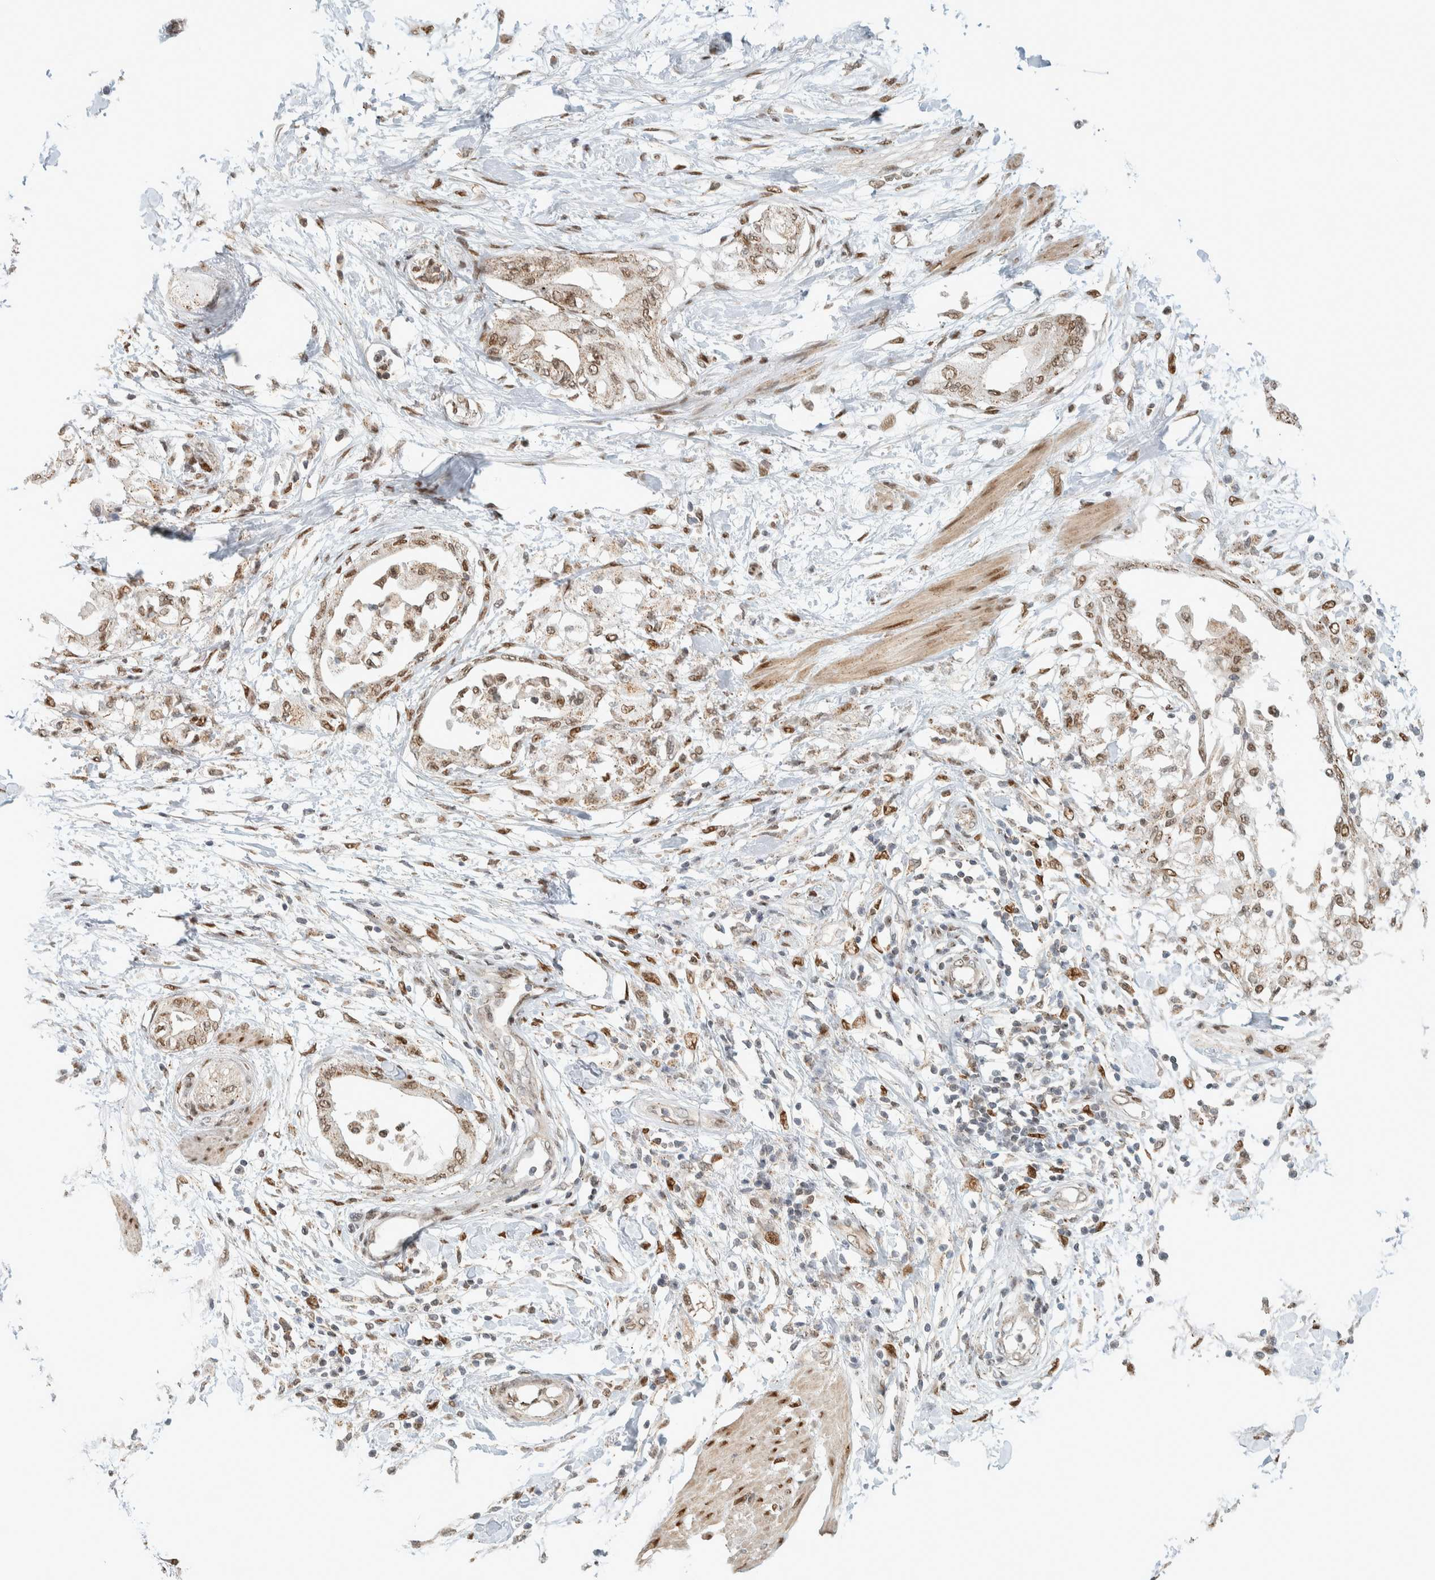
{"staining": {"intensity": "moderate", "quantity": ">75%", "location": "cytoplasmic/membranous,nuclear"}, "tissue": "pancreatic cancer", "cell_type": "Tumor cells", "image_type": "cancer", "snomed": [{"axis": "morphology", "description": "Normal tissue, NOS"}, {"axis": "morphology", "description": "Adenocarcinoma, NOS"}, {"axis": "topography", "description": "Pancreas"}, {"axis": "topography", "description": "Duodenum"}], "caption": "Protein staining of adenocarcinoma (pancreatic) tissue displays moderate cytoplasmic/membranous and nuclear staining in about >75% of tumor cells. The protein is shown in brown color, while the nuclei are stained blue.", "gene": "TFE3", "patient": {"sex": "female", "age": 60}}